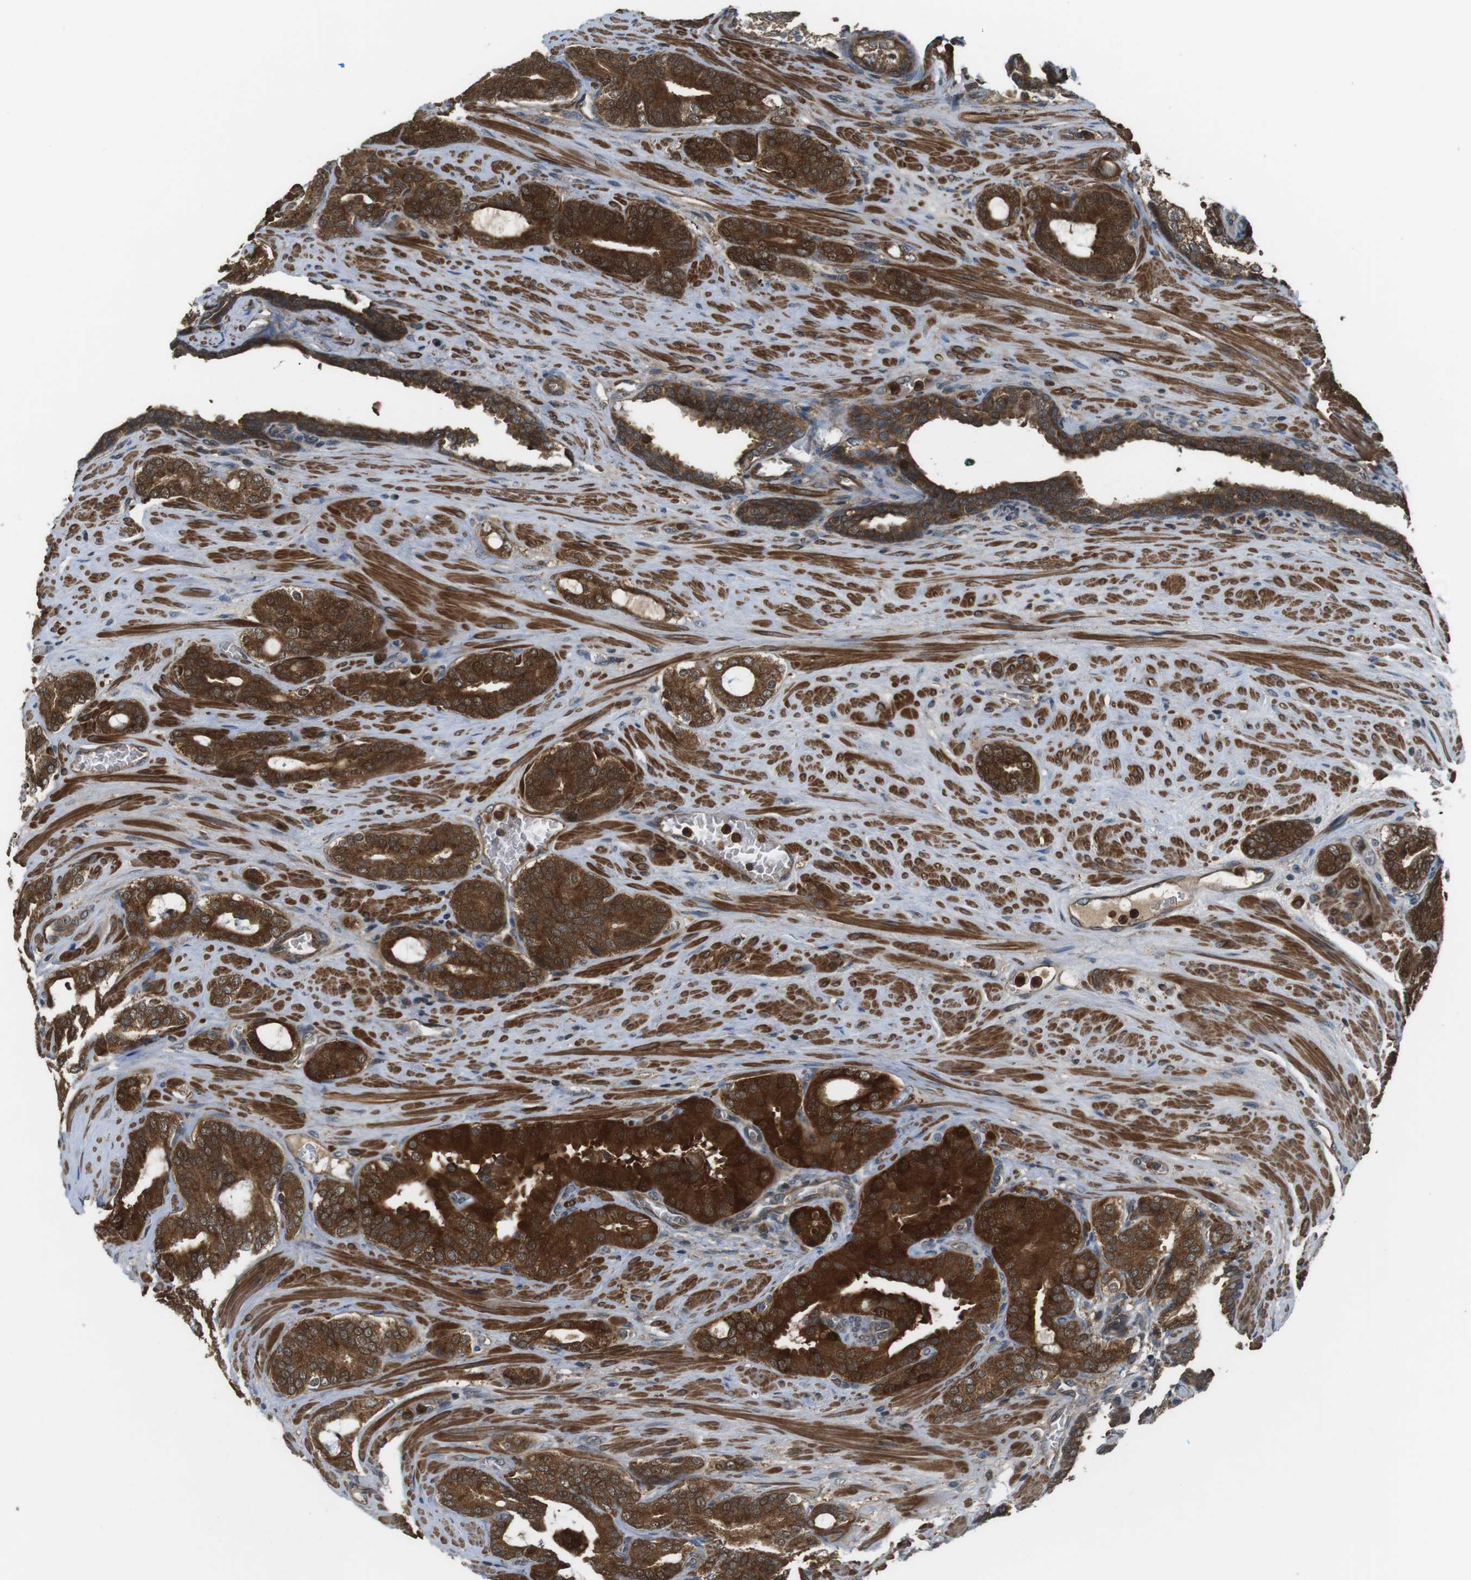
{"staining": {"intensity": "strong", "quantity": ">75%", "location": "cytoplasmic/membranous"}, "tissue": "prostate cancer", "cell_type": "Tumor cells", "image_type": "cancer", "snomed": [{"axis": "morphology", "description": "Adenocarcinoma, Low grade"}, {"axis": "topography", "description": "Prostate"}], "caption": "Human prostate cancer (adenocarcinoma (low-grade)) stained for a protein (brown) demonstrates strong cytoplasmic/membranous positive expression in approximately >75% of tumor cells.", "gene": "LRRC3B", "patient": {"sex": "male", "age": 63}}